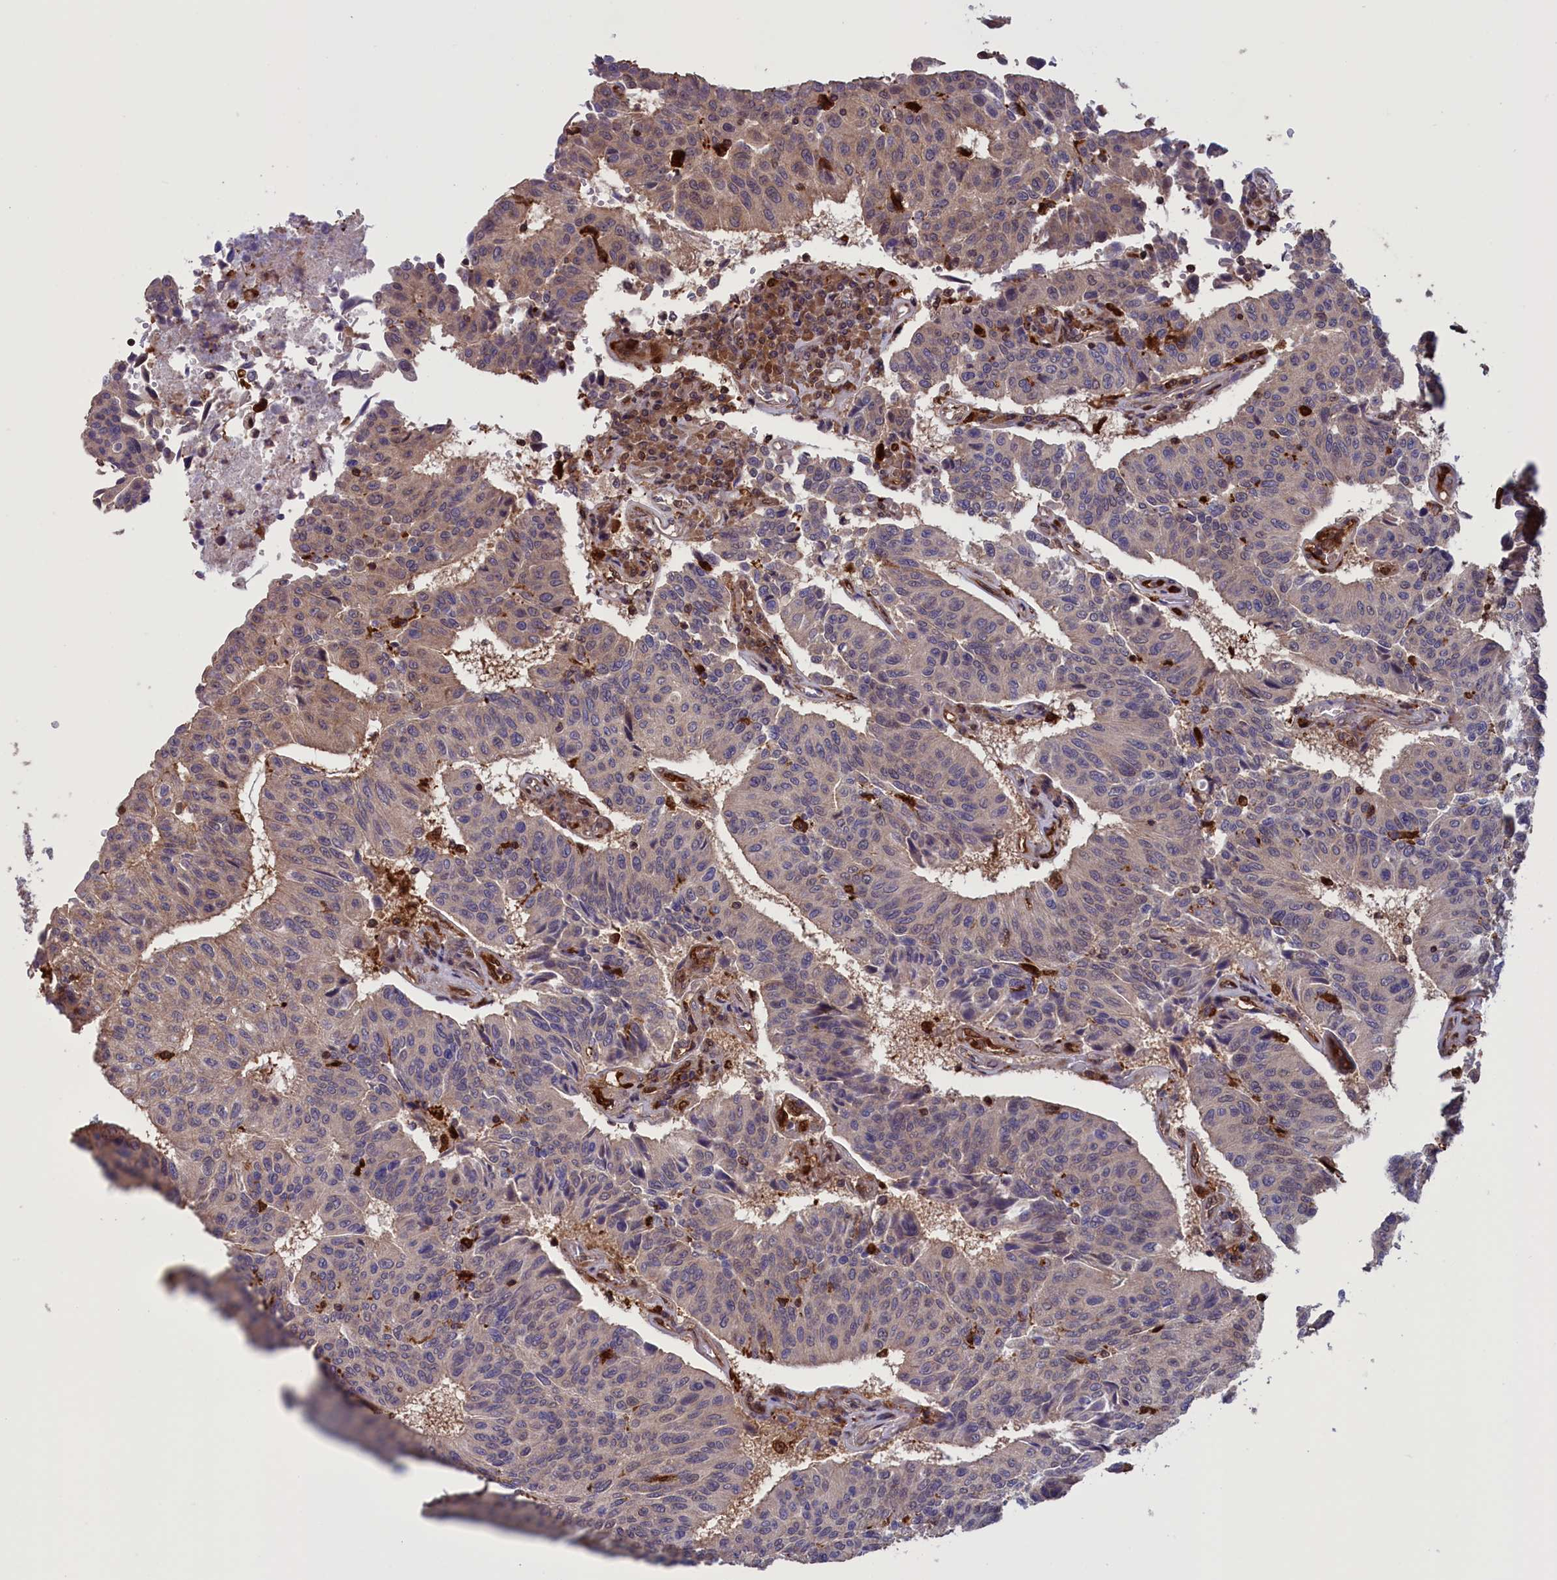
{"staining": {"intensity": "weak", "quantity": "25%-75%", "location": "cytoplasmic/membranous,nuclear"}, "tissue": "urothelial cancer", "cell_type": "Tumor cells", "image_type": "cancer", "snomed": [{"axis": "morphology", "description": "Urothelial carcinoma, High grade"}, {"axis": "topography", "description": "Urinary bladder"}], "caption": "An immunohistochemistry (IHC) photomicrograph of neoplastic tissue is shown. Protein staining in brown labels weak cytoplasmic/membranous and nuclear positivity in urothelial cancer within tumor cells.", "gene": "ARHGAP18", "patient": {"sex": "male", "age": 66}}